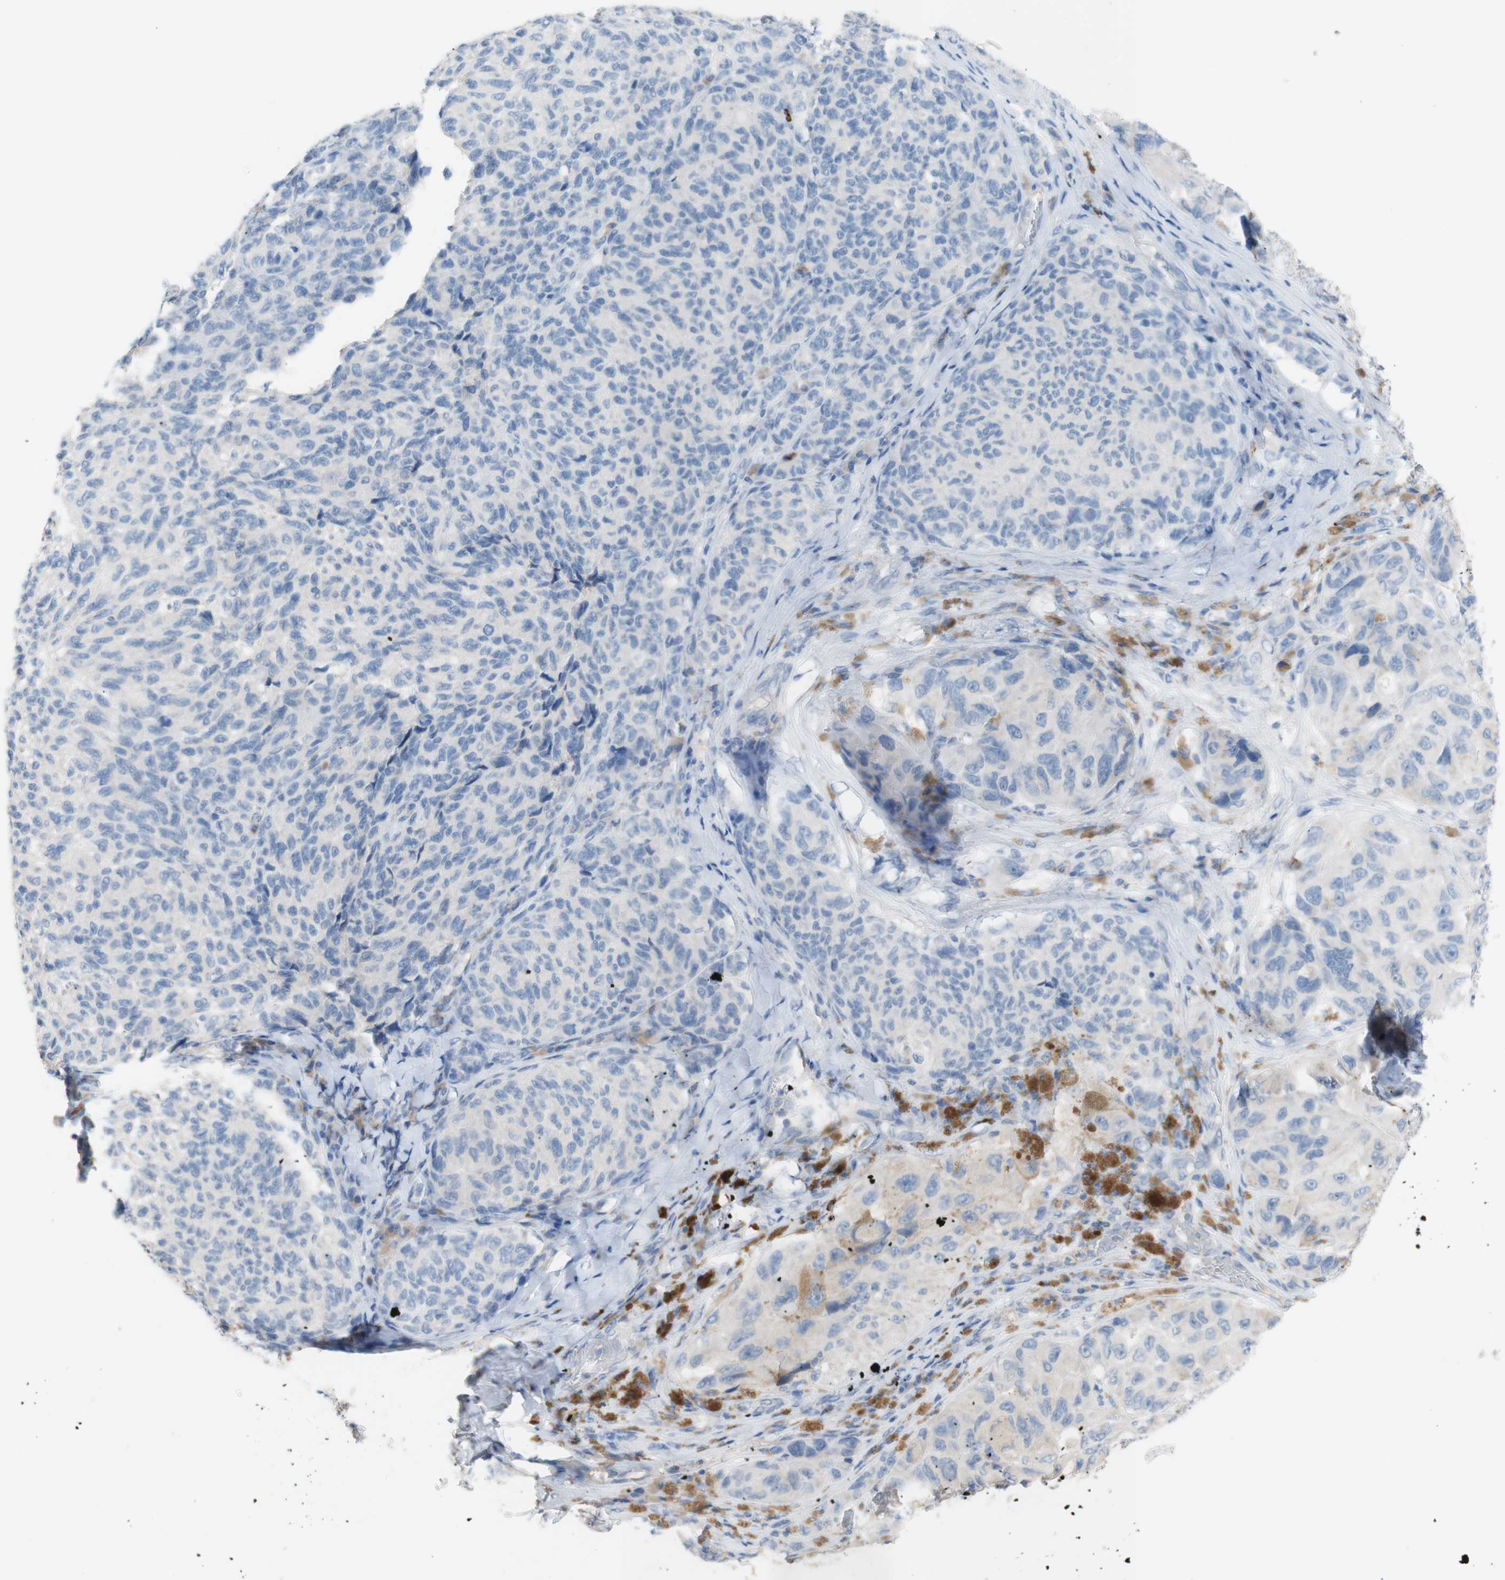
{"staining": {"intensity": "weak", "quantity": "<25%", "location": "cytoplasmic/membranous"}, "tissue": "melanoma", "cell_type": "Tumor cells", "image_type": "cancer", "snomed": [{"axis": "morphology", "description": "Malignant melanoma, NOS"}, {"axis": "topography", "description": "Skin"}], "caption": "High magnification brightfield microscopy of malignant melanoma stained with DAB (3,3'-diaminobenzidine) (brown) and counterstained with hematoxylin (blue): tumor cells show no significant positivity.", "gene": "PACSIN1", "patient": {"sex": "female", "age": 73}}